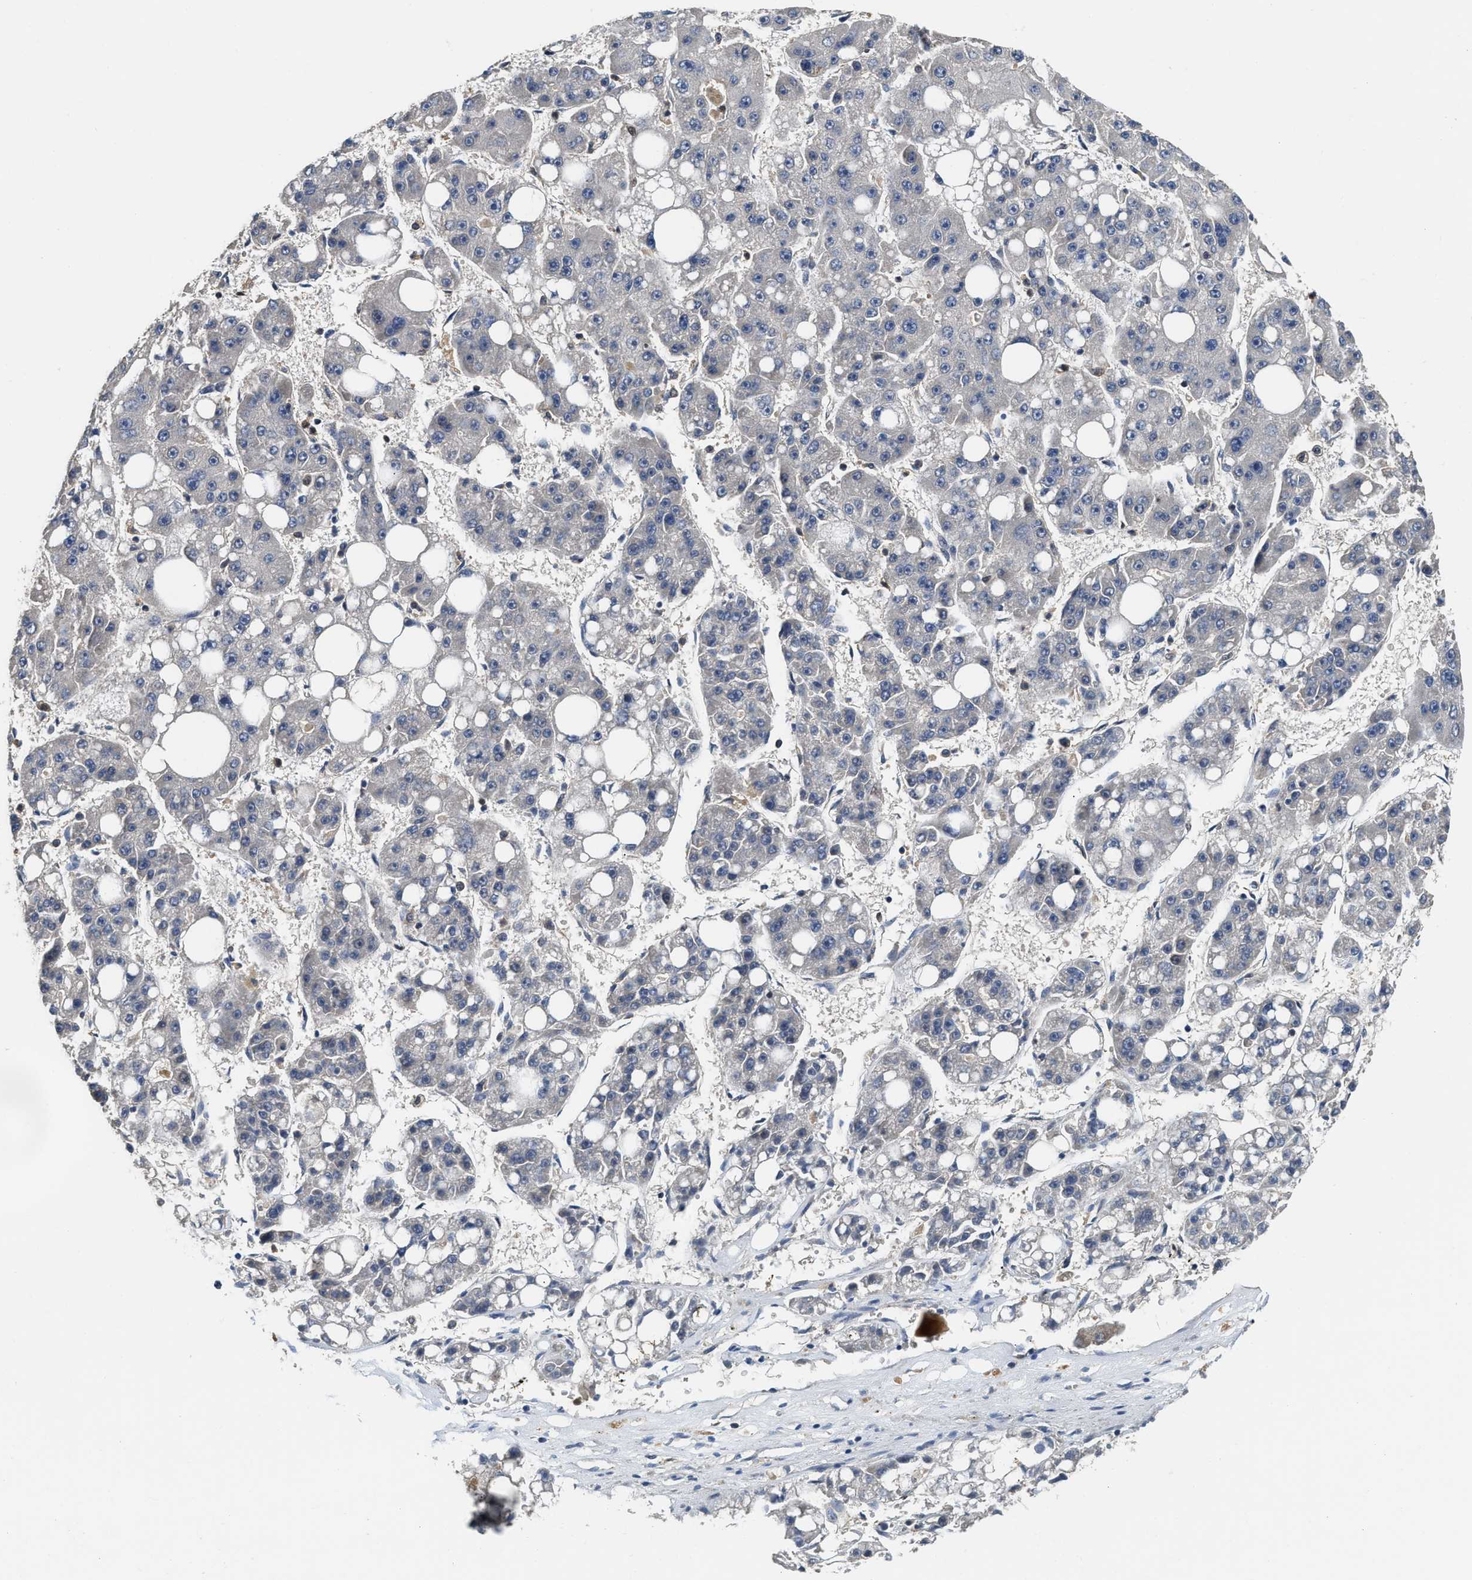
{"staining": {"intensity": "negative", "quantity": "none", "location": "none"}, "tissue": "liver cancer", "cell_type": "Tumor cells", "image_type": "cancer", "snomed": [{"axis": "morphology", "description": "Carcinoma, Hepatocellular, NOS"}, {"axis": "topography", "description": "Liver"}], "caption": "Human hepatocellular carcinoma (liver) stained for a protein using IHC reveals no expression in tumor cells.", "gene": "OSTF1", "patient": {"sex": "female", "age": 61}}